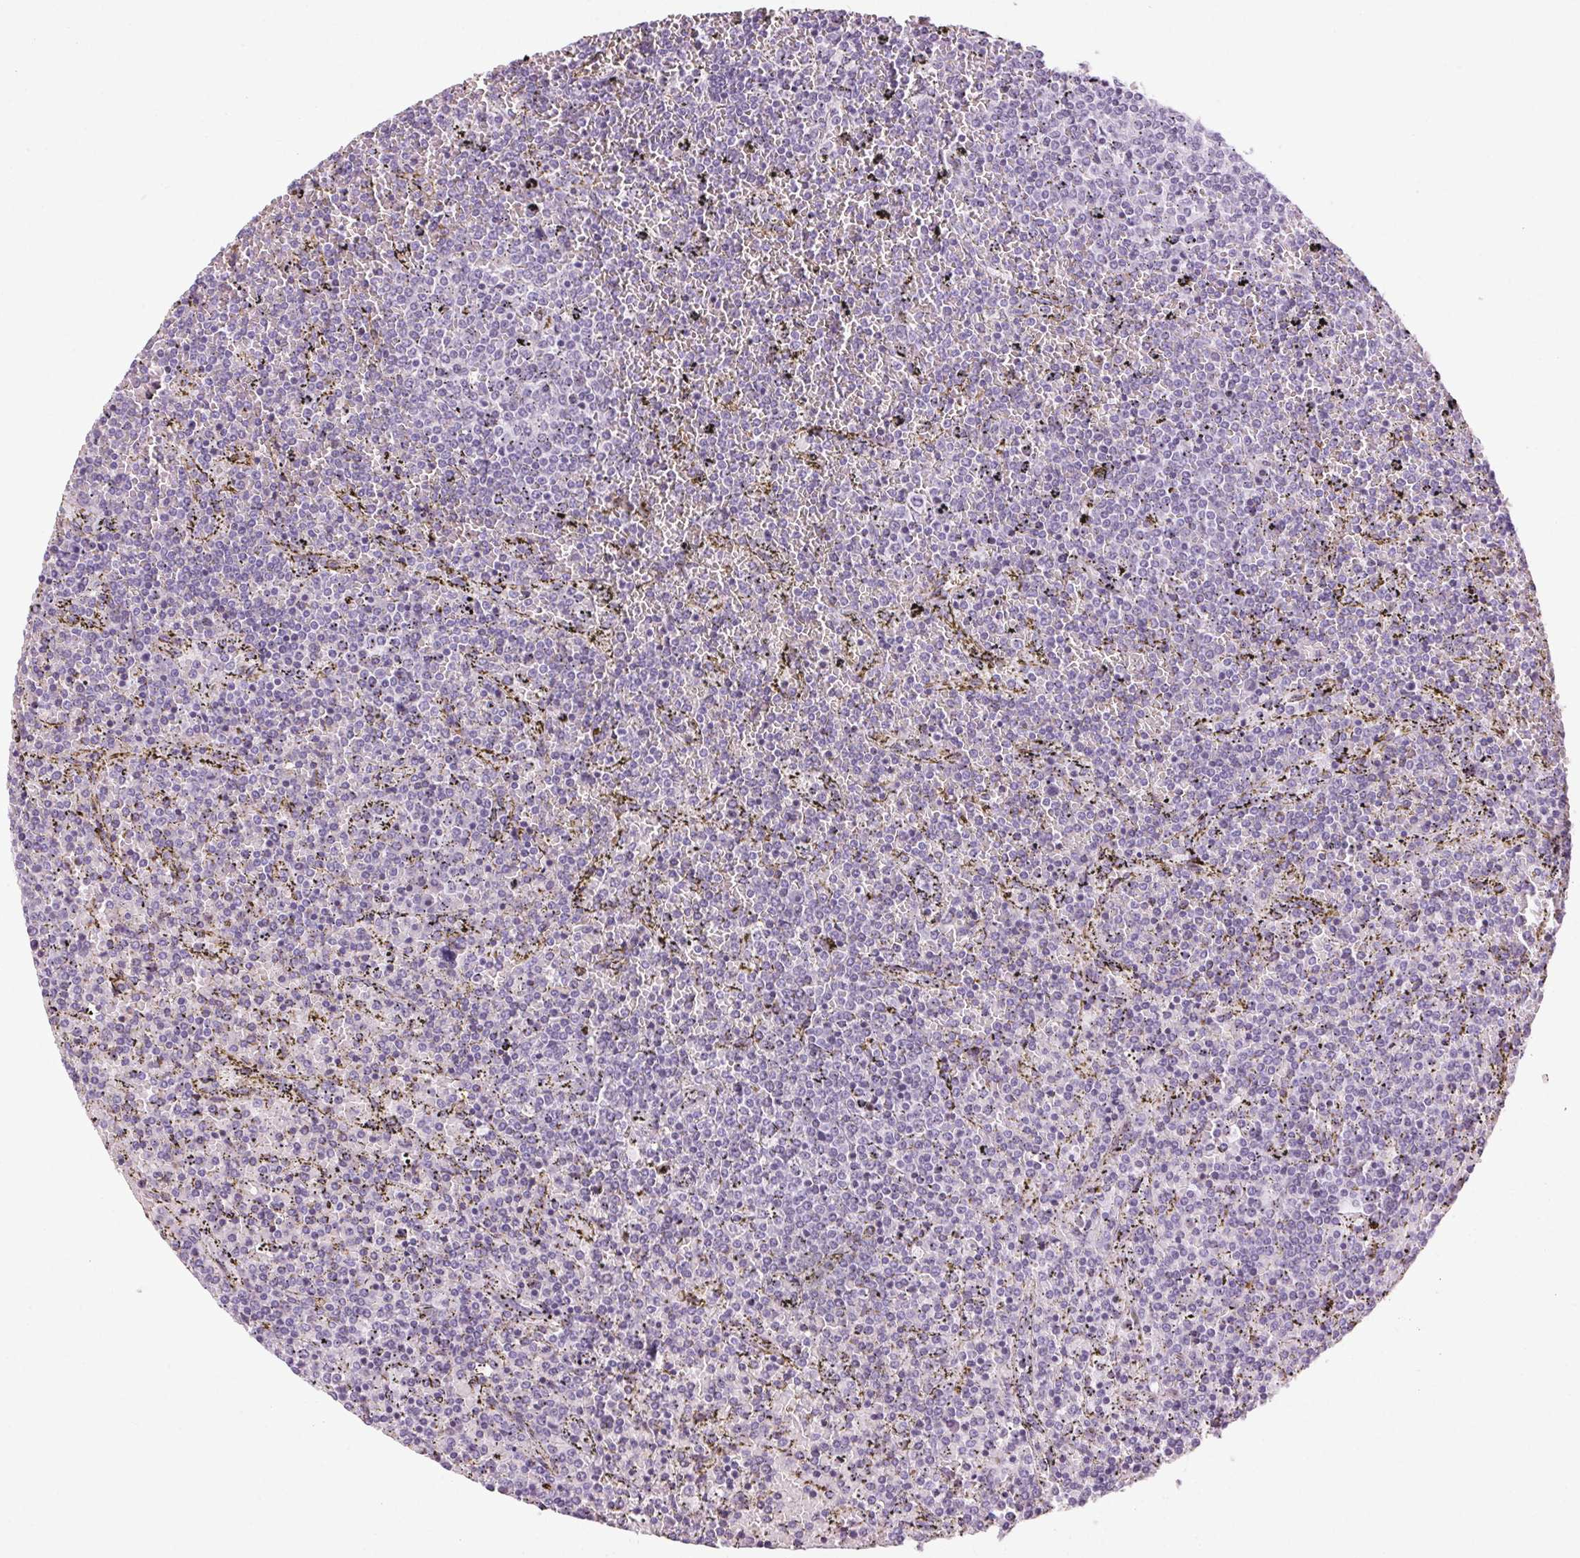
{"staining": {"intensity": "negative", "quantity": "none", "location": "none"}, "tissue": "lymphoma", "cell_type": "Tumor cells", "image_type": "cancer", "snomed": [{"axis": "morphology", "description": "Malignant lymphoma, non-Hodgkin's type, Low grade"}, {"axis": "topography", "description": "Spleen"}], "caption": "DAB (3,3'-diaminobenzidine) immunohistochemical staining of lymphoma exhibits no significant positivity in tumor cells.", "gene": "POMC", "patient": {"sex": "female", "age": 77}}